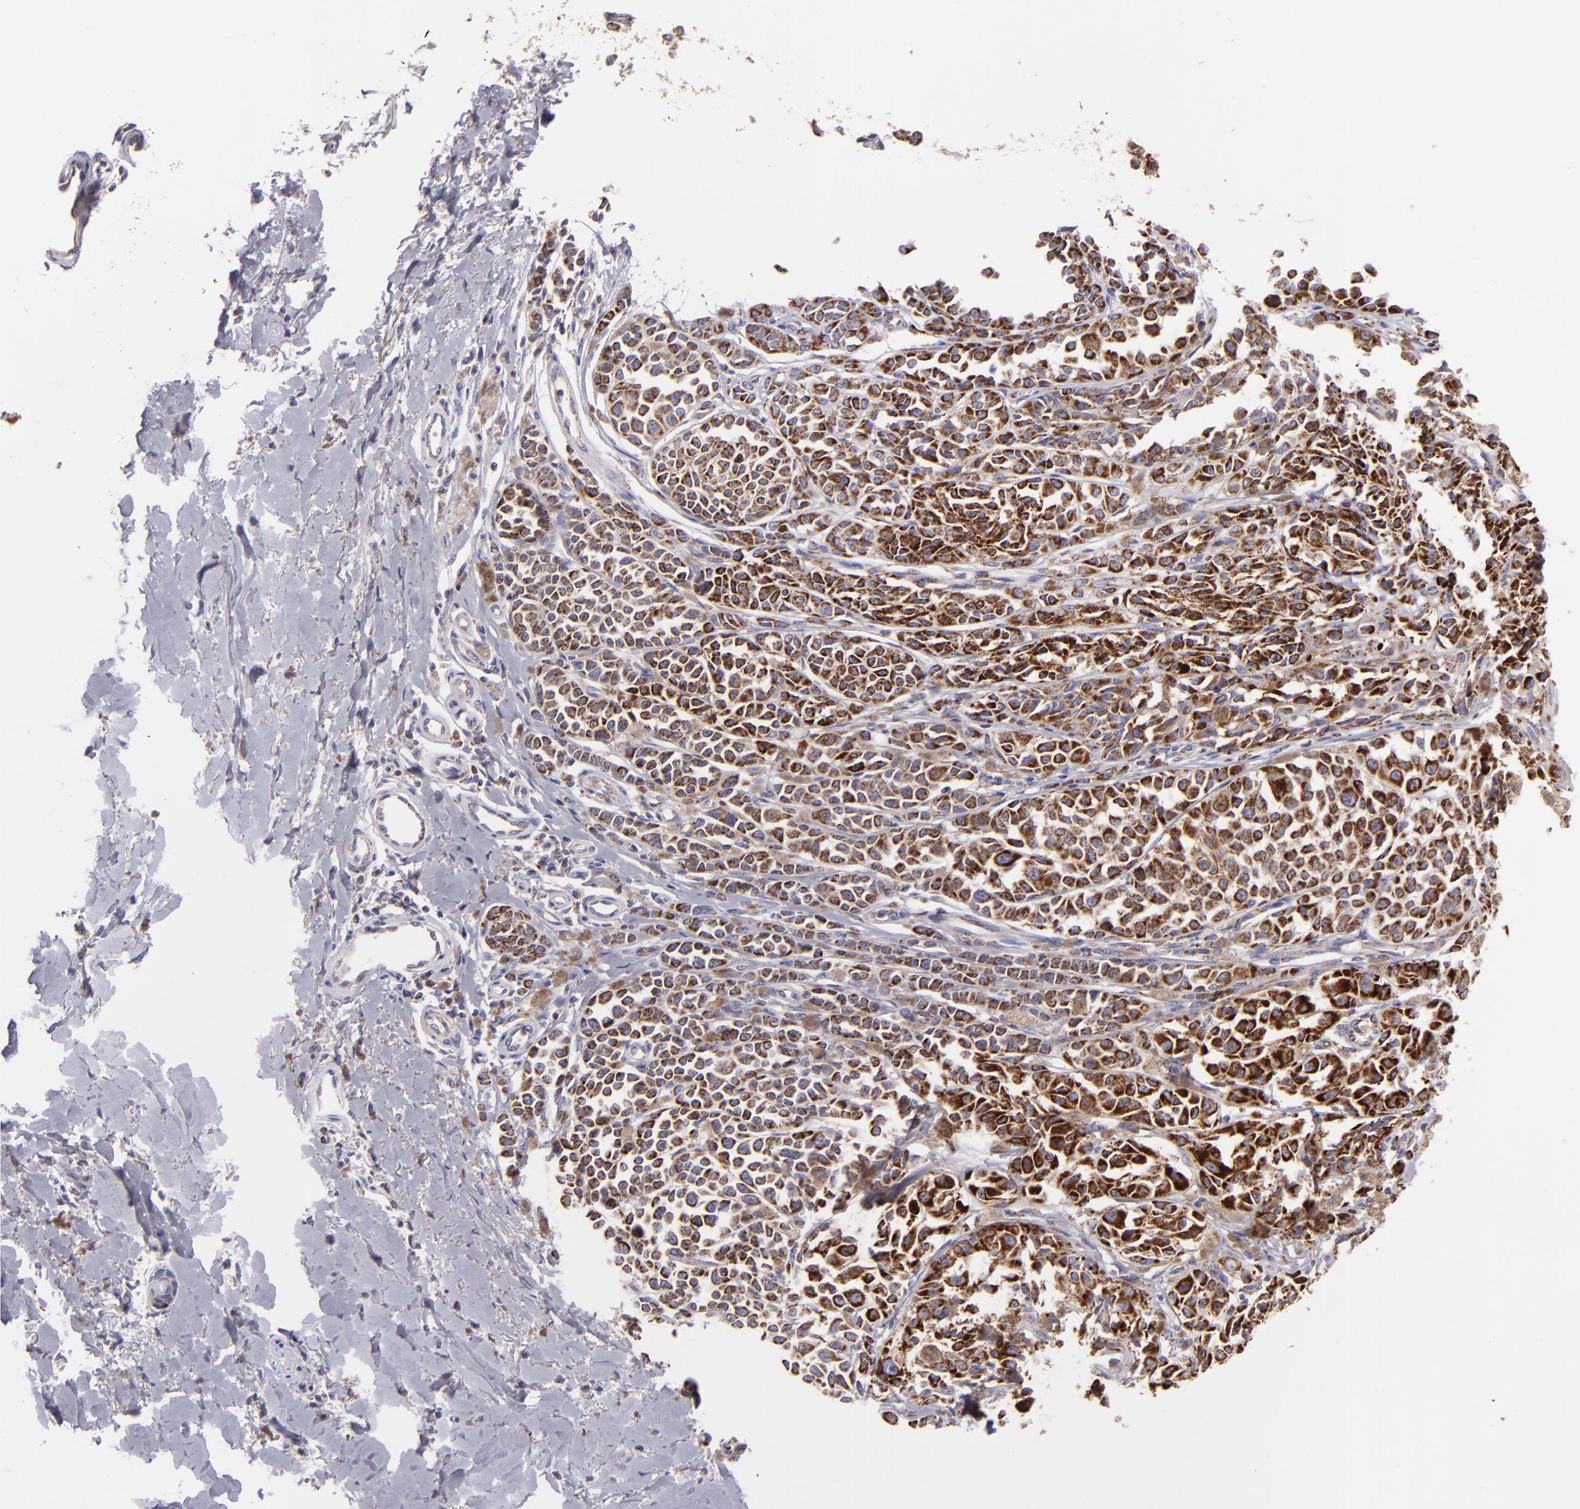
{"staining": {"intensity": "strong", "quantity": "25%-75%", "location": "cytoplasmic/membranous"}, "tissue": "melanoma", "cell_type": "Tumor cells", "image_type": "cancer", "snomed": [{"axis": "morphology", "description": "Malignant melanoma, NOS"}, {"axis": "topography", "description": "Skin"}], "caption": "High-power microscopy captured an immunohistochemistry (IHC) image of melanoma, revealing strong cytoplasmic/membranous staining in approximately 25%-75% of tumor cells.", "gene": "HSPD1", "patient": {"sex": "female", "age": 38}}